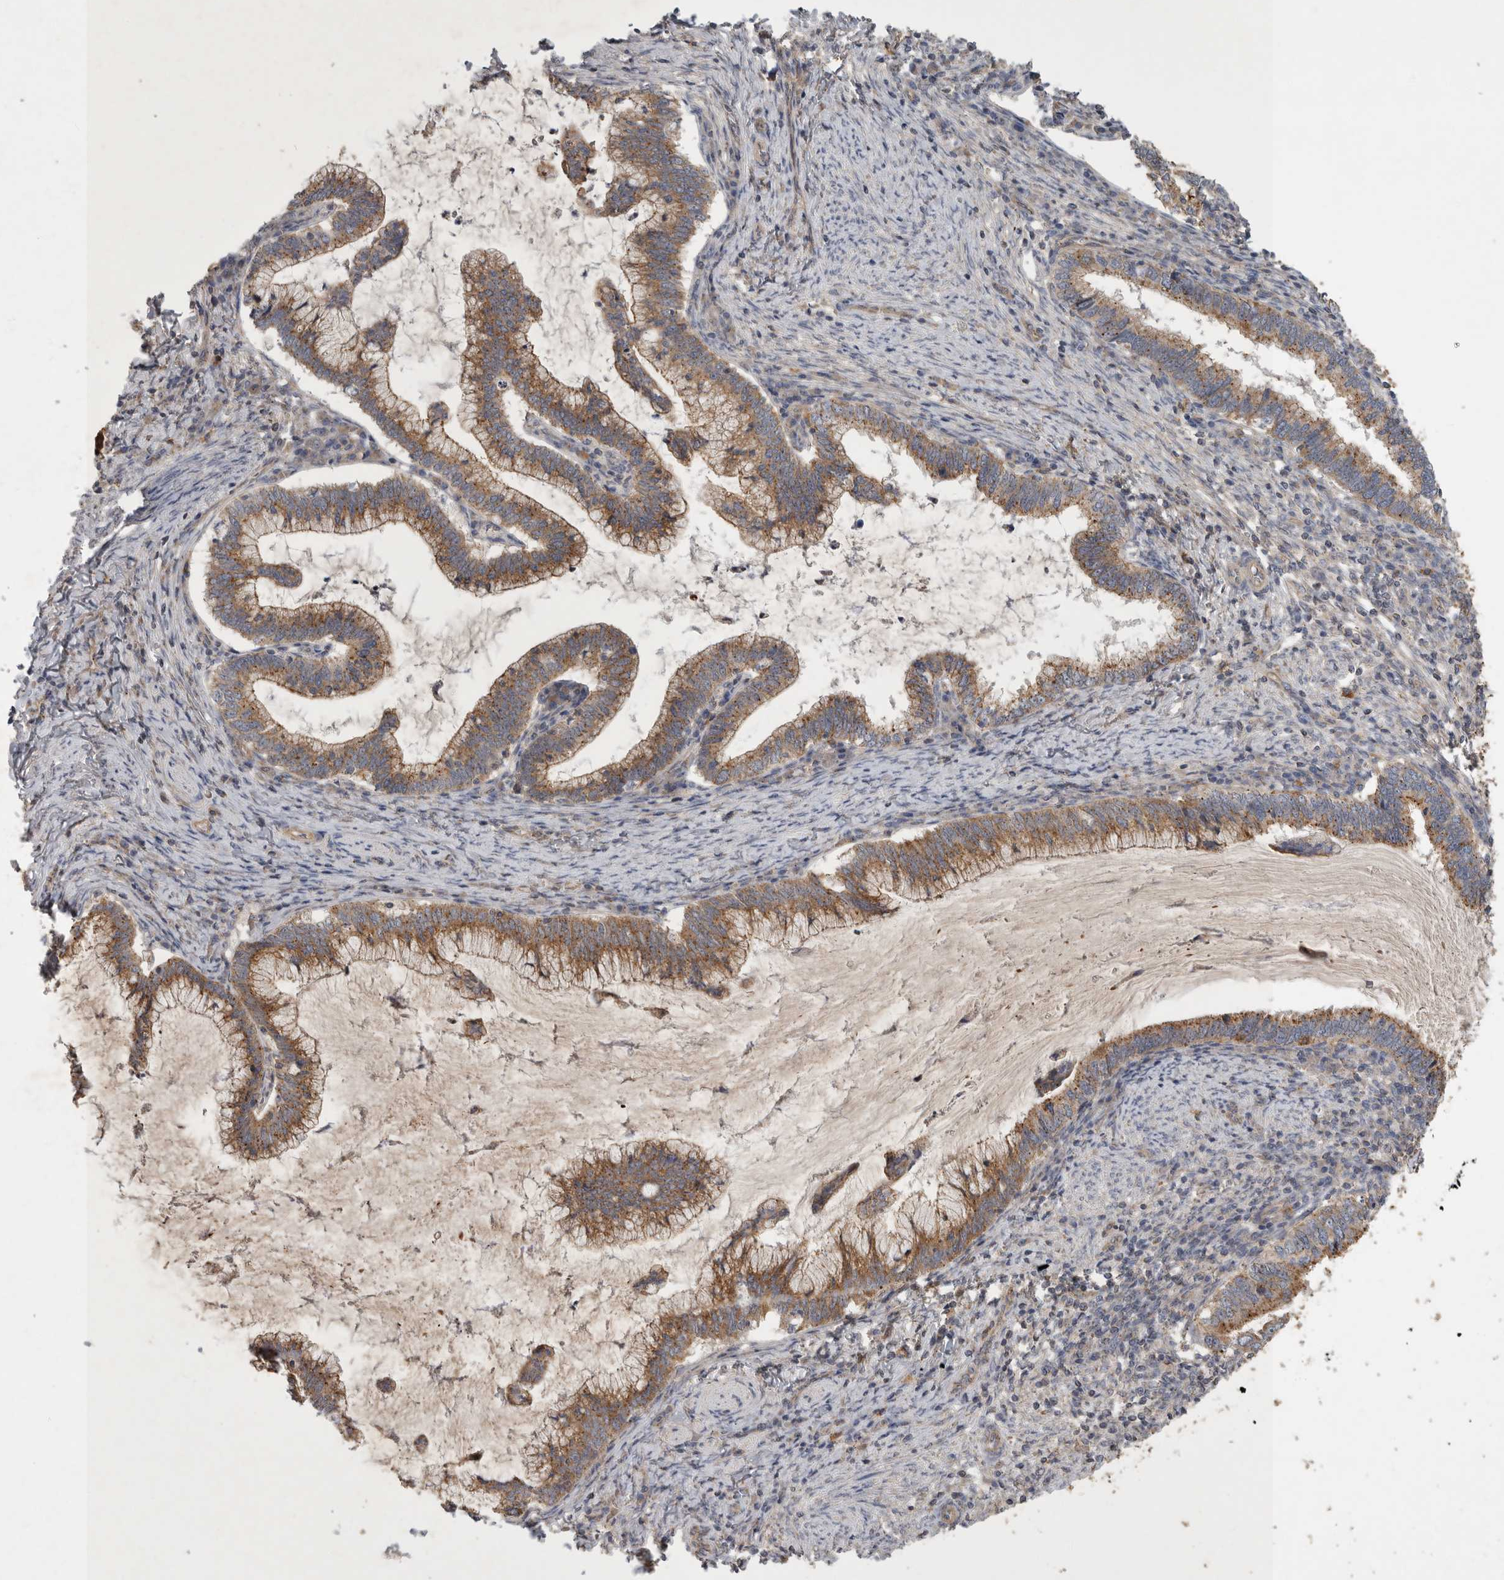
{"staining": {"intensity": "moderate", "quantity": ">75%", "location": "cytoplasmic/membranous"}, "tissue": "cervical cancer", "cell_type": "Tumor cells", "image_type": "cancer", "snomed": [{"axis": "morphology", "description": "Adenocarcinoma, NOS"}, {"axis": "topography", "description": "Cervix"}], "caption": "There is medium levels of moderate cytoplasmic/membranous expression in tumor cells of cervical adenocarcinoma, as demonstrated by immunohistochemical staining (brown color).", "gene": "MLPH", "patient": {"sex": "female", "age": 36}}